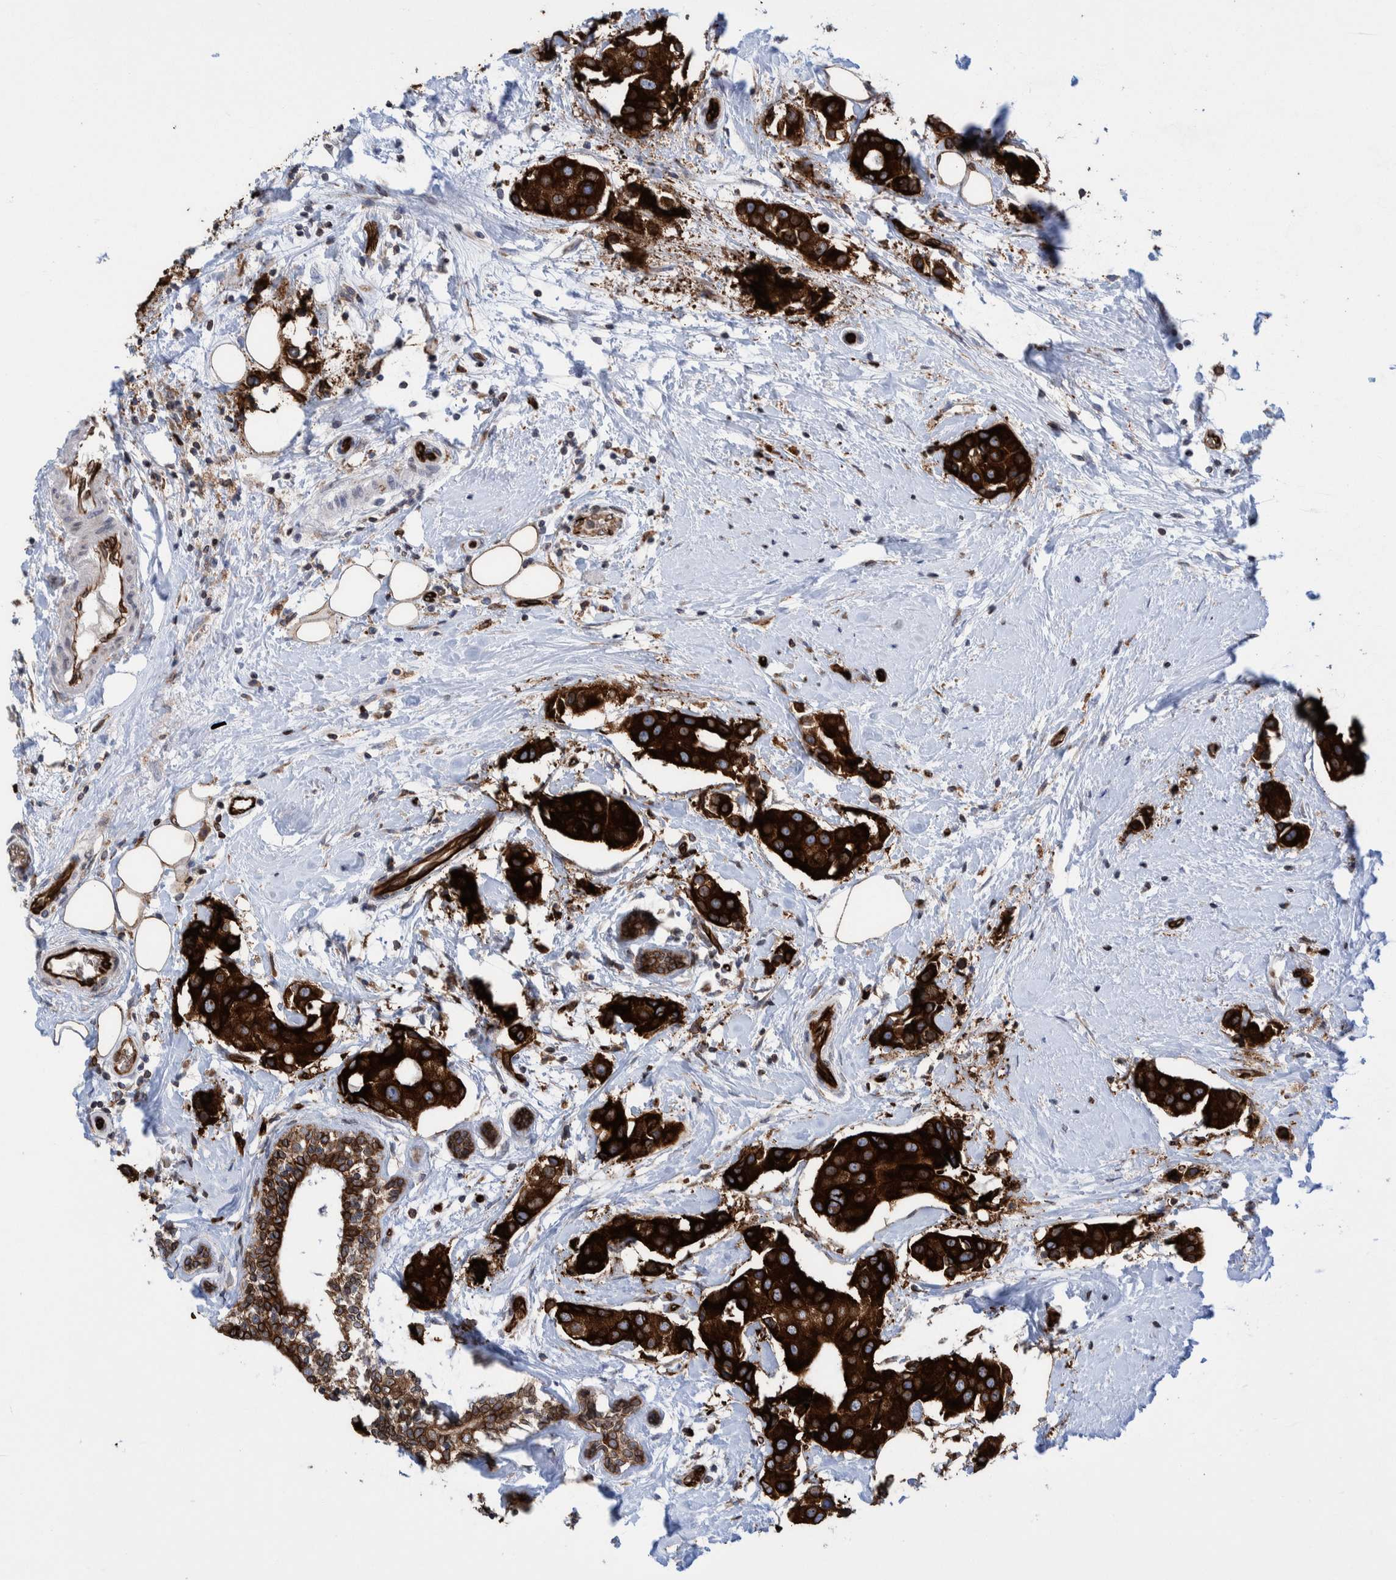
{"staining": {"intensity": "strong", "quantity": ">75%", "location": "cytoplasmic/membranous"}, "tissue": "breast cancer", "cell_type": "Tumor cells", "image_type": "cancer", "snomed": [{"axis": "morphology", "description": "Normal tissue, NOS"}, {"axis": "morphology", "description": "Duct carcinoma"}, {"axis": "topography", "description": "Breast"}], "caption": "Tumor cells exhibit strong cytoplasmic/membranous positivity in about >75% of cells in breast invasive ductal carcinoma.", "gene": "THEM6", "patient": {"sex": "female", "age": 39}}